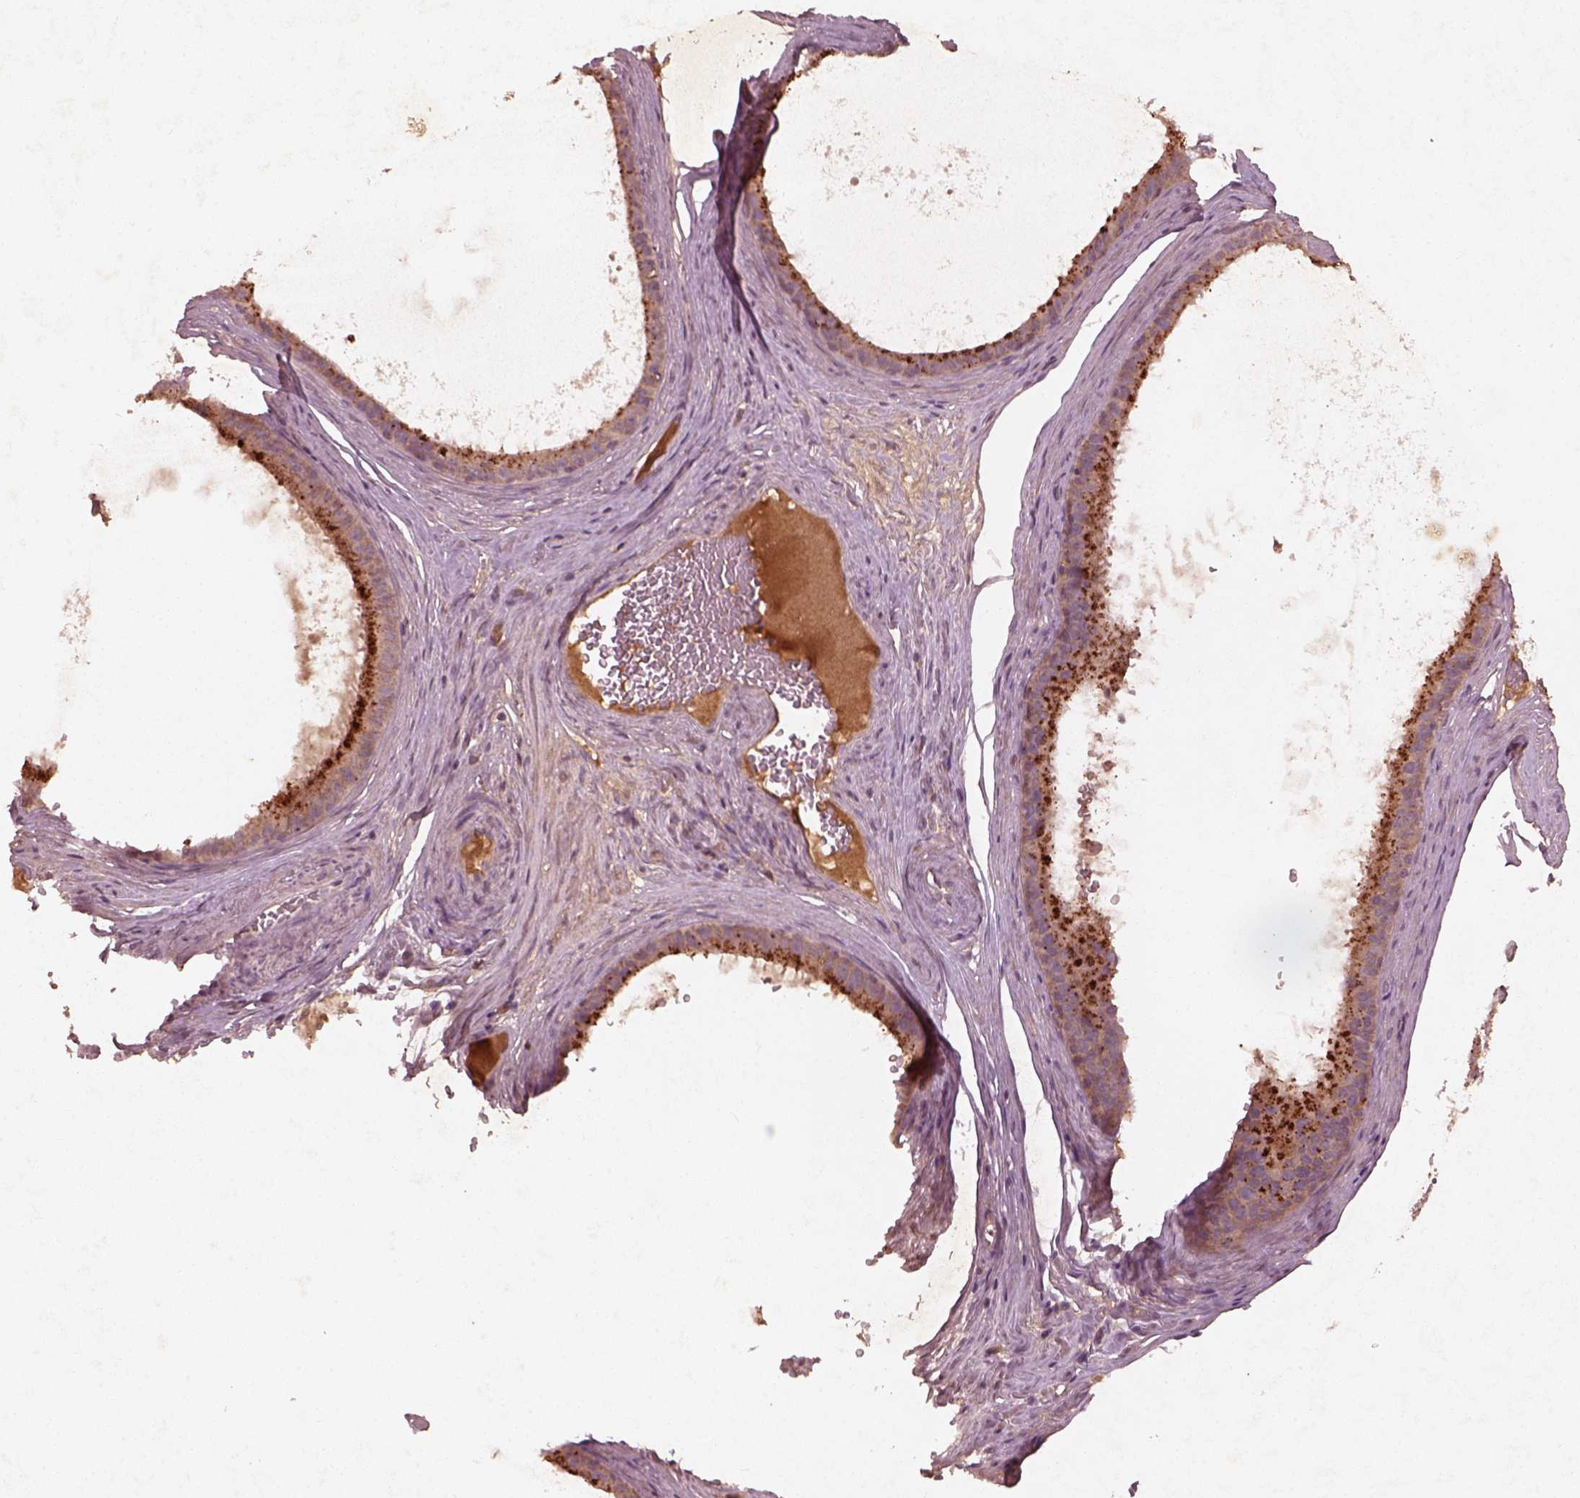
{"staining": {"intensity": "moderate", "quantity": ">75%", "location": "cytoplasmic/membranous"}, "tissue": "epididymis", "cell_type": "Glandular cells", "image_type": "normal", "snomed": [{"axis": "morphology", "description": "Normal tissue, NOS"}, {"axis": "topography", "description": "Epididymis"}], "caption": "Immunohistochemical staining of normal epididymis shows moderate cytoplasmic/membranous protein expression in about >75% of glandular cells. (DAB (3,3'-diaminobenzidine) IHC, brown staining for protein, blue staining for nuclei).", "gene": "FAM234A", "patient": {"sex": "male", "age": 59}}